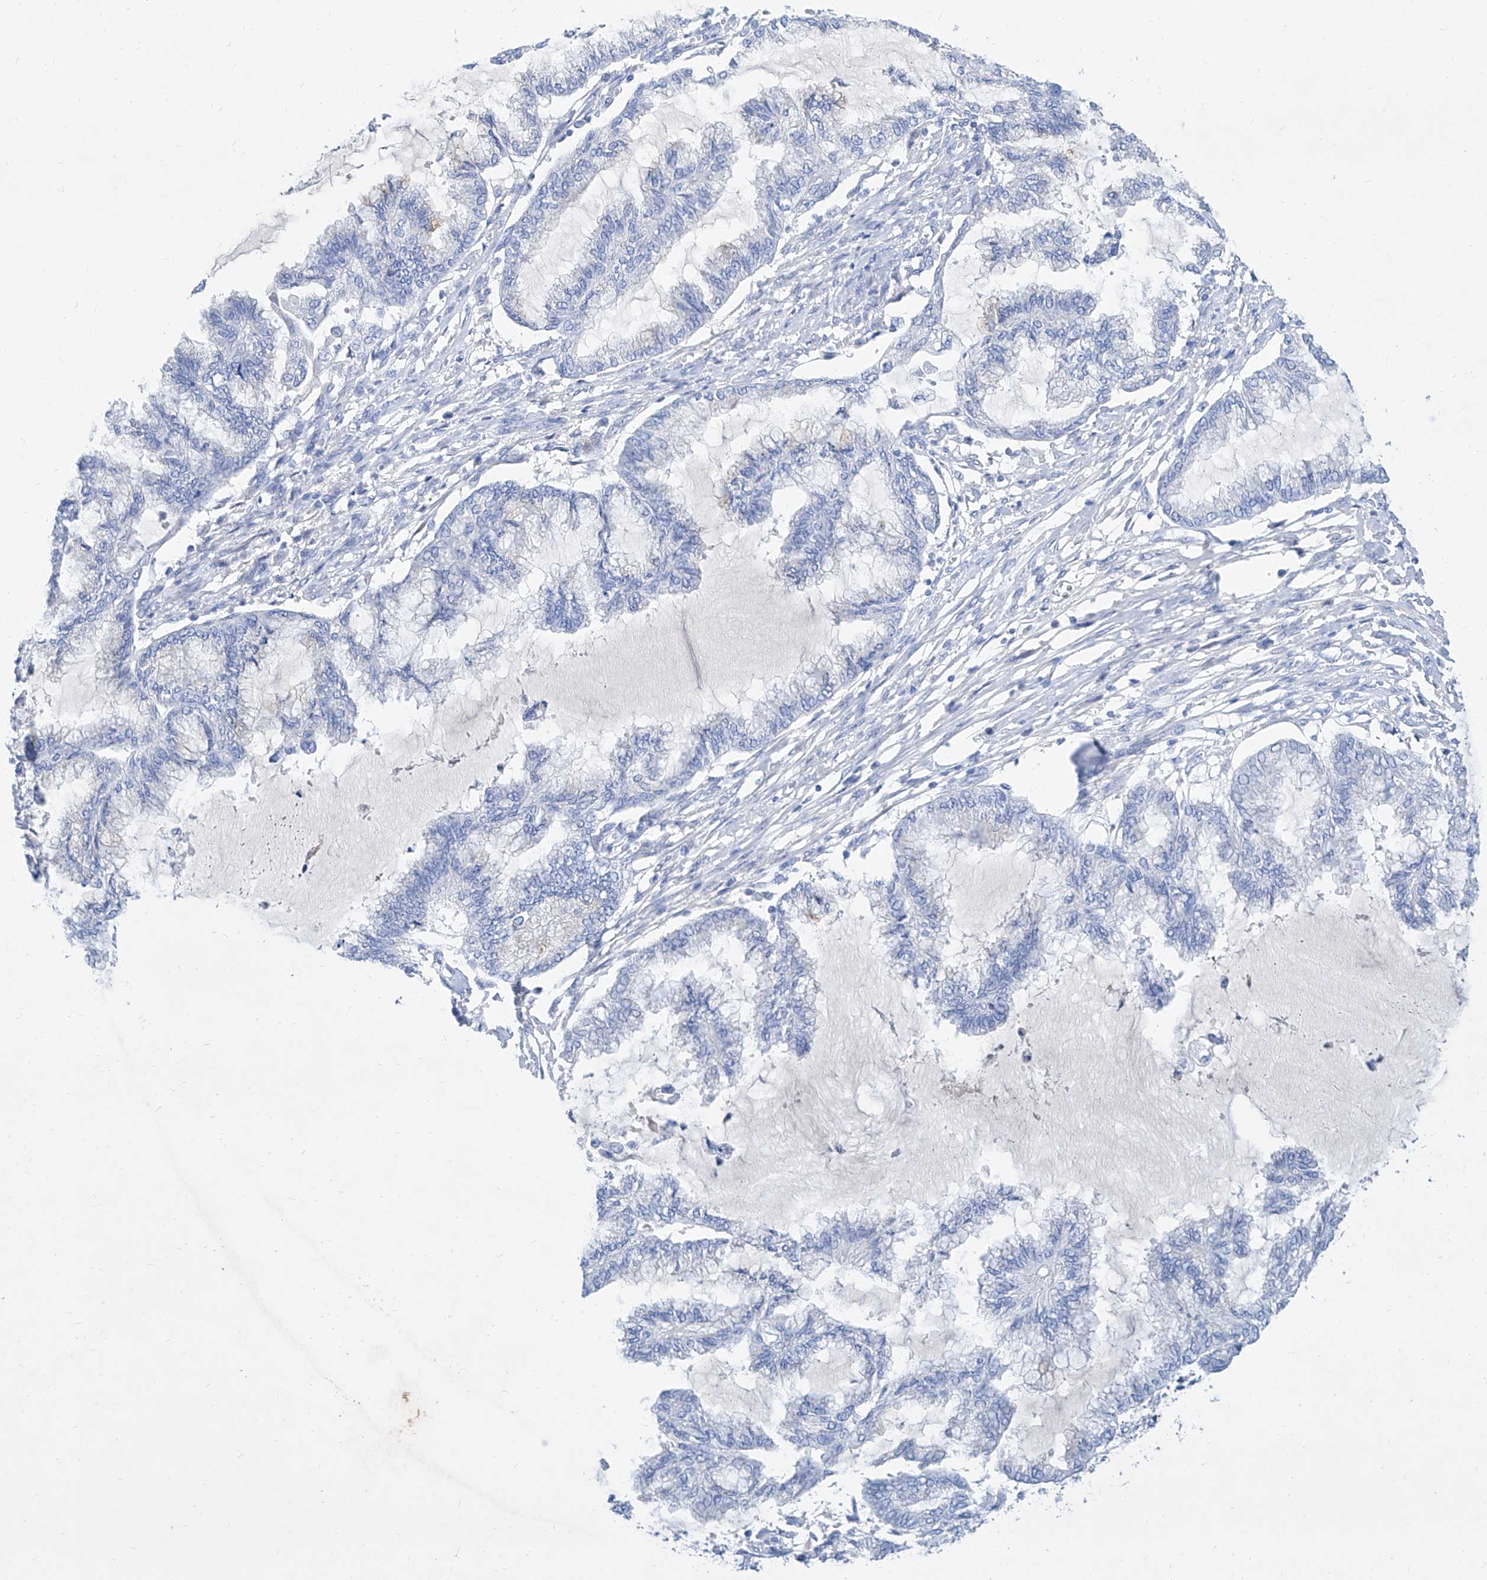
{"staining": {"intensity": "negative", "quantity": "none", "location": "none"}, "tissue": "endometrial cancer", "cell_type": "Tumor cells", "image_type": "cancer", "snomed": [{"axis": "morphology", "description": "Adenocarcinoma, NOS"}, {"axis": "topography", "description": "Endometrium"}], "caption": "Immunohistochemistry of human endometrial cancer (adenocarcinoma) exhibits no expression in tumor cells. (Brightfield microscopy of DAB (3,3'-diaminobenzidine) immunohistochemistry at high magnification).", "gene": "SLC25A29", "patient": {"sex": "female", "age": 86}}